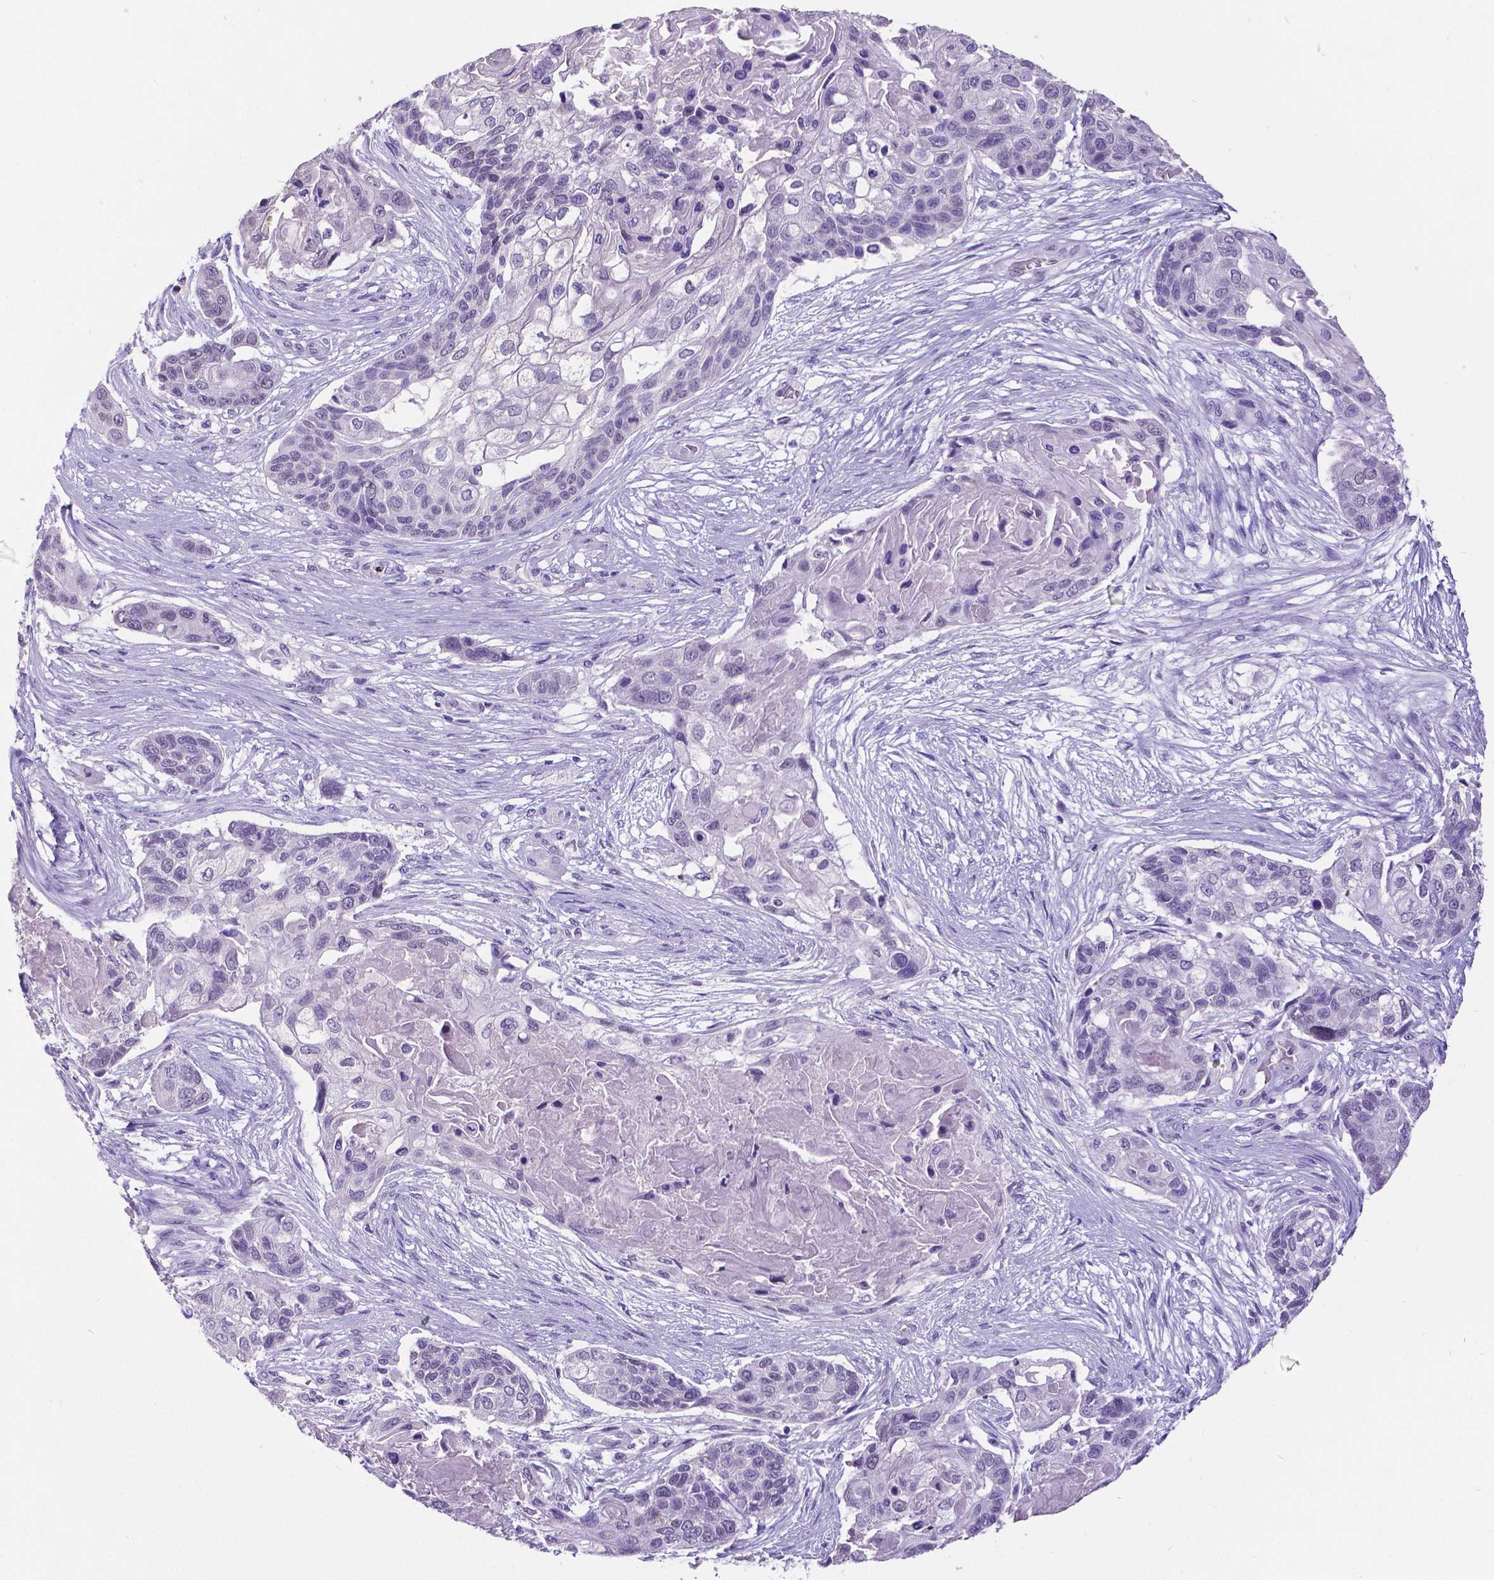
{"staining": {"intensity": "negative", "quantity": "none", "location": "none"}, "tissue": "lung cancer", "cell_type": "Tumor cells", "image_type": "cancer", "snomed": [{"axis": "morphology", "description": "Squamous cell carcinoma, NOS"}, {"axis": "topography", "description": "Lung"}], "caption": "DAB (3,3'-diaminobenzidine) immunohistochemical staining of lung cancer reveals no significant positivity in tumor cells. (DAB IHC with hematoxylin counter stain).", "gene": "SATB2", "patient": {"sex": "male", "age": 69}}